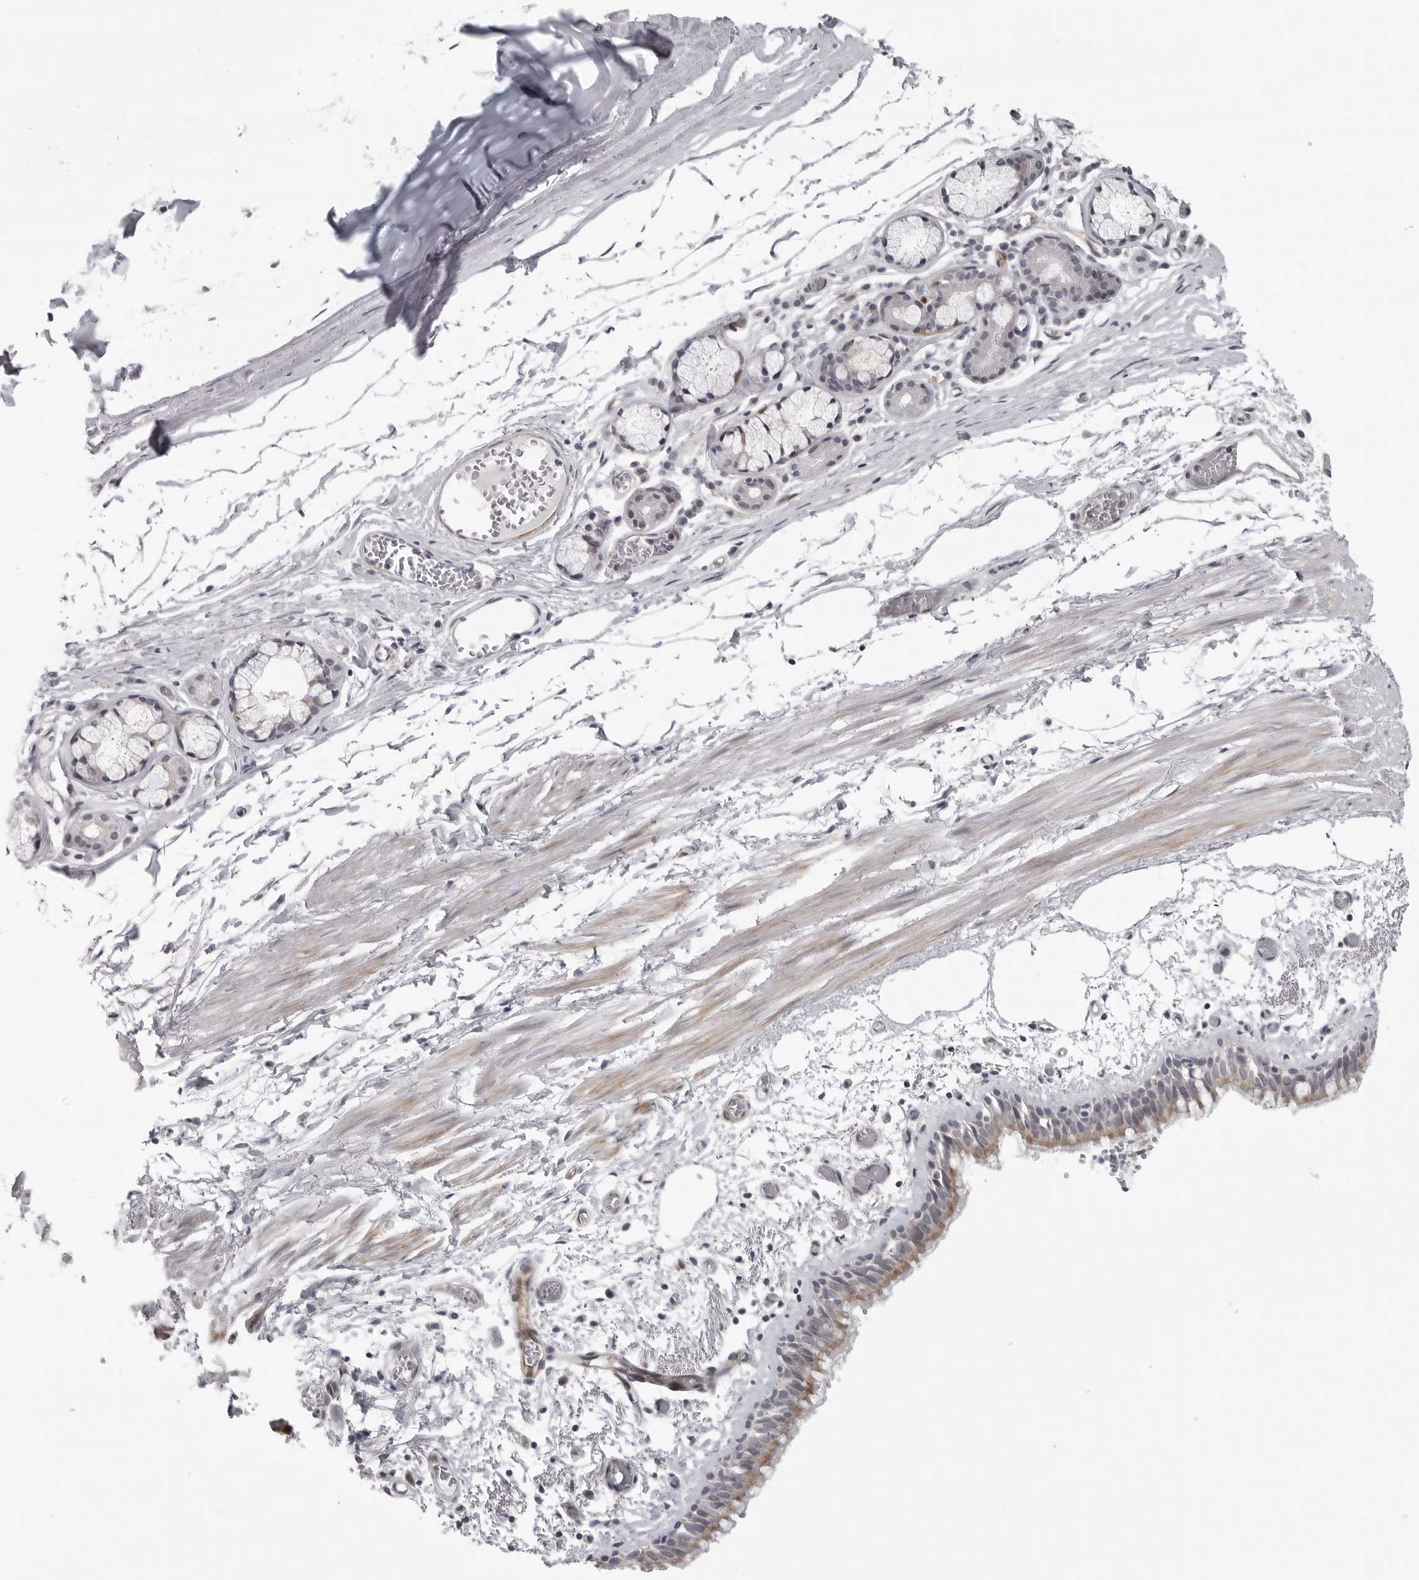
{"staining": {"intensity": "moderate", "quantity": "25%-75%", "location": "cytoplasmic/membranous"}, "tissue": "bronchus", "cell_type": "Respiratory epithelial cells", "image_type": "normal", "snomed": [{"axis": "morphology", "description": "Normal tissue, NOS"}, {"axis": "topography", "description": "Bronchus"}, {"axis": "topography", "description": "Lung"}], "caption": "Immunohistochemical staining of unremarkable human bronchus reveals moderate cytoplasmic/membranous protein expression in approximately 25%-75% of respiratory epithelial cells.", "gene": "TUT4", "patient": {"sex": "male", "age": 56}}